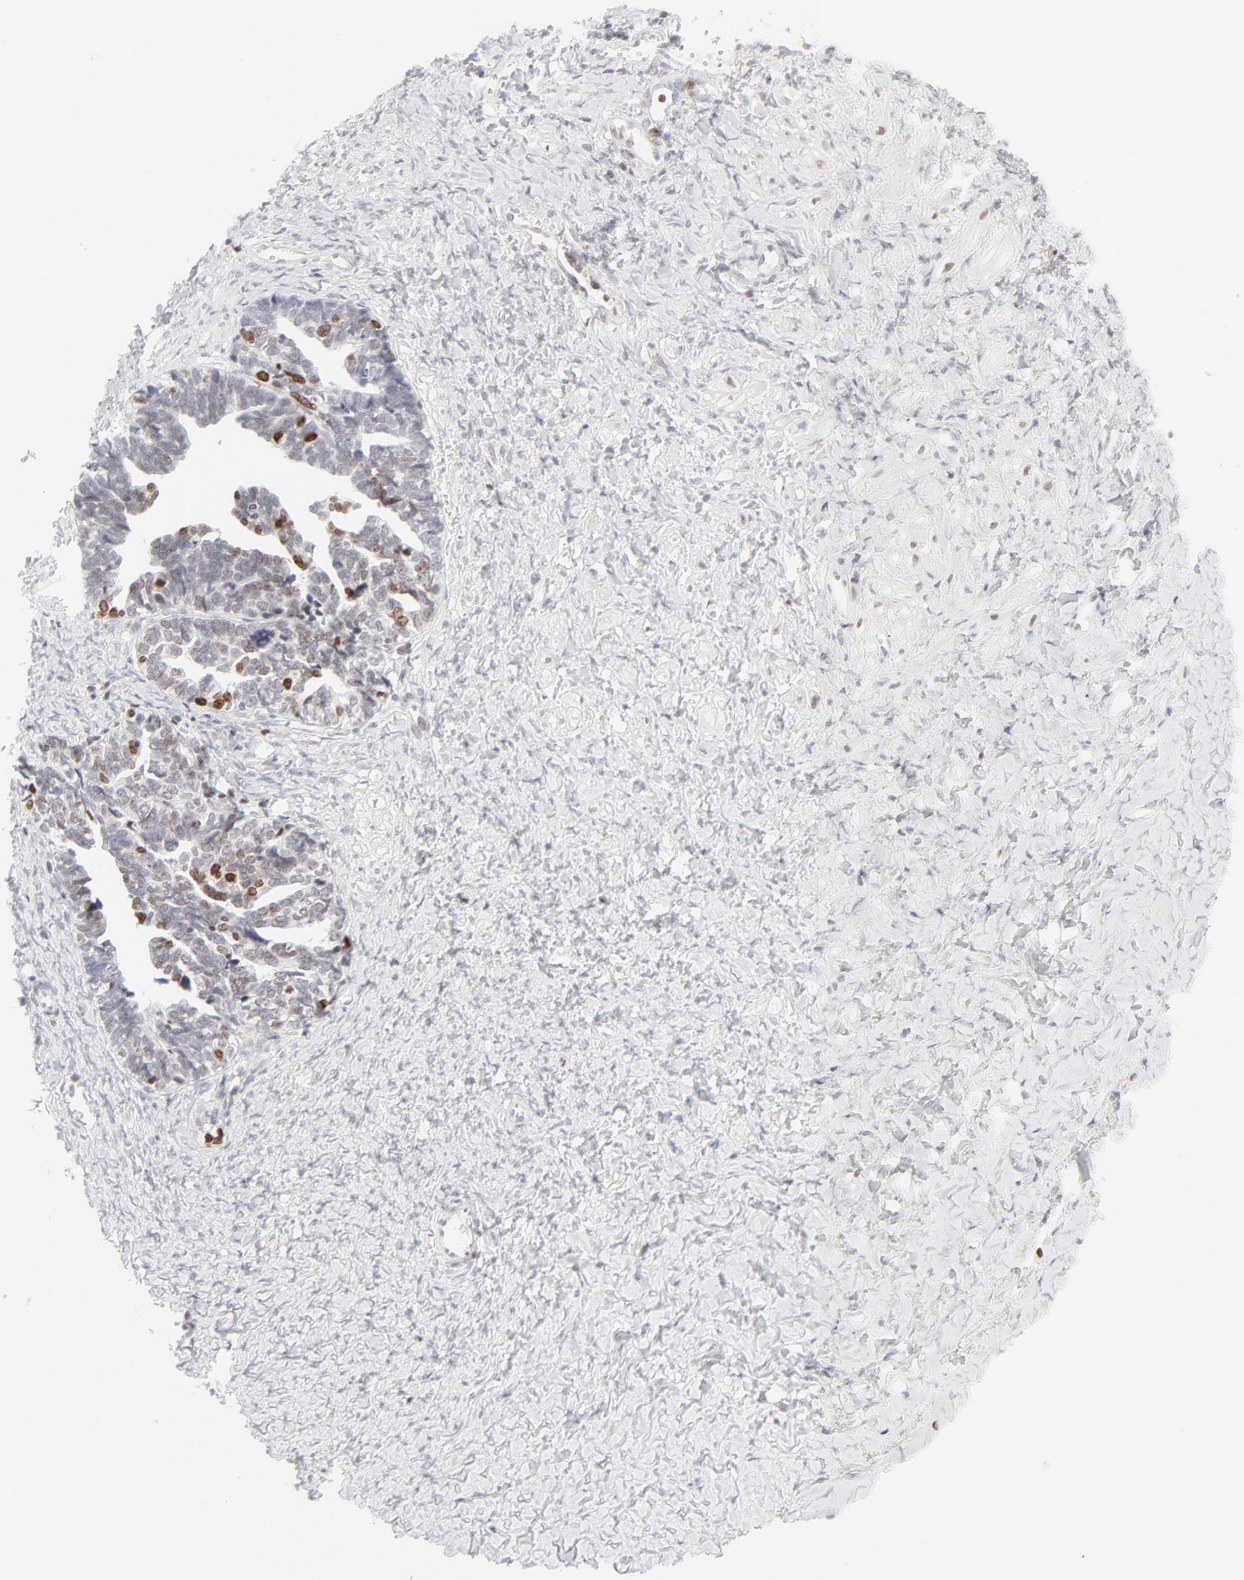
{"staining": {"intensity": "strong", "quantity": "<25%", "location": "nuclear"}, "tissue": "ovarian cancer", "cell_type": "Tumor cells", "image_type": "cancer", "snomed": [{"axis": "morphology", "description": "Cystadenocarcinoma, serous, NOS"}, {"axis": "topography", "description": "Ovary"}], "caption": "A histopathology image of human ovarian serous cystadenocarcinoma stained for a protein demonstrates strong nuclear brown staining in tumor cells.", "gene": "PRKCB", "patient": {"sex": "female", "age": 77}}